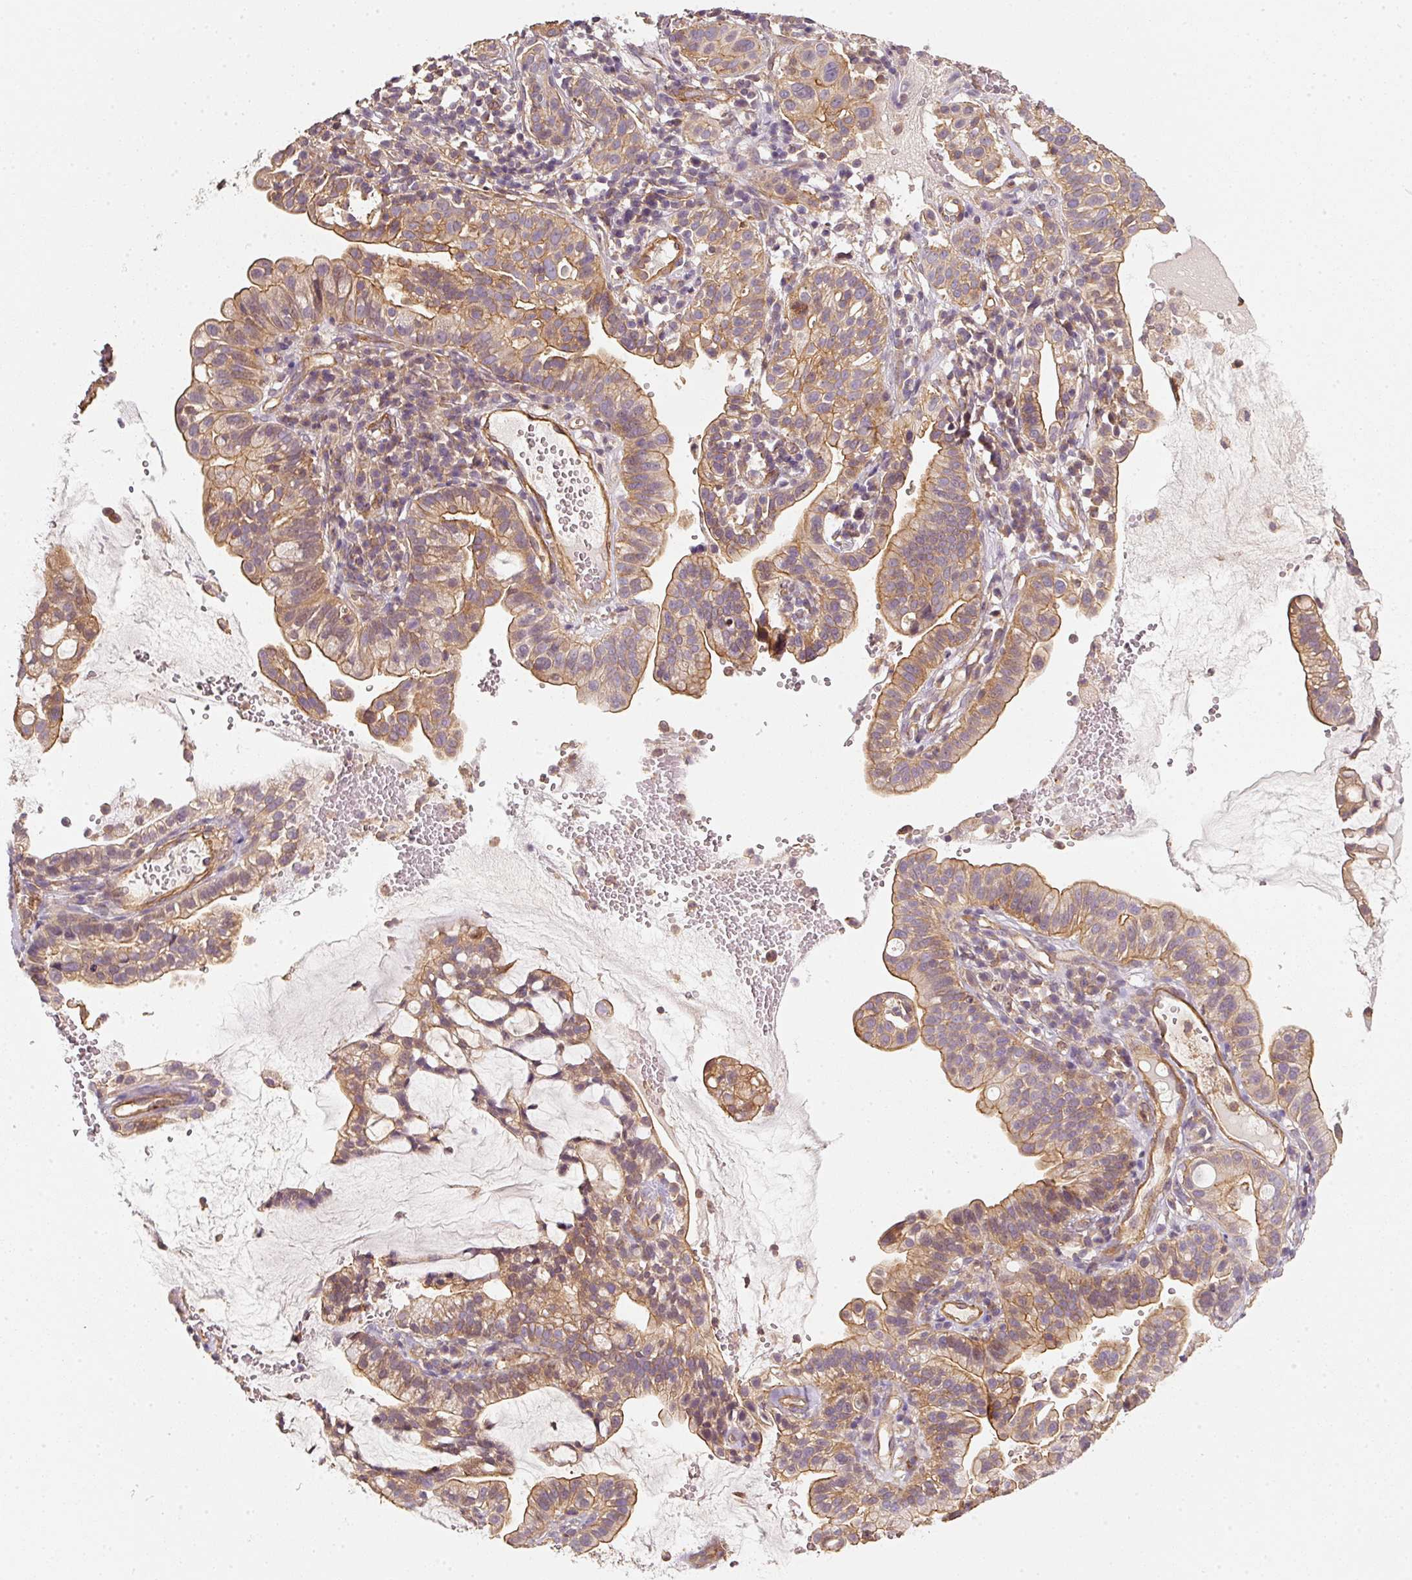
{"staining": {"intensity": "moderate", "quantity": ">75%", "location": "cytoplasmic/membranous"}, "tissue": "cervical cancer", "cell_type": "Tumor cells", "image_type": "cancer", "snomed": [{"axis": "morphology", "description": "Adenocarcinoma, NOS"}, {"axis": "topography", "description": "Cervix"}], "caption": "Protein staining demonstrates moderate cytoplasmic/membranous expression in about >75% of tumor cells in cervical adenocarcinoma.", "gene": "CEP95", "patient": {"sex": "female", "age": 41}}